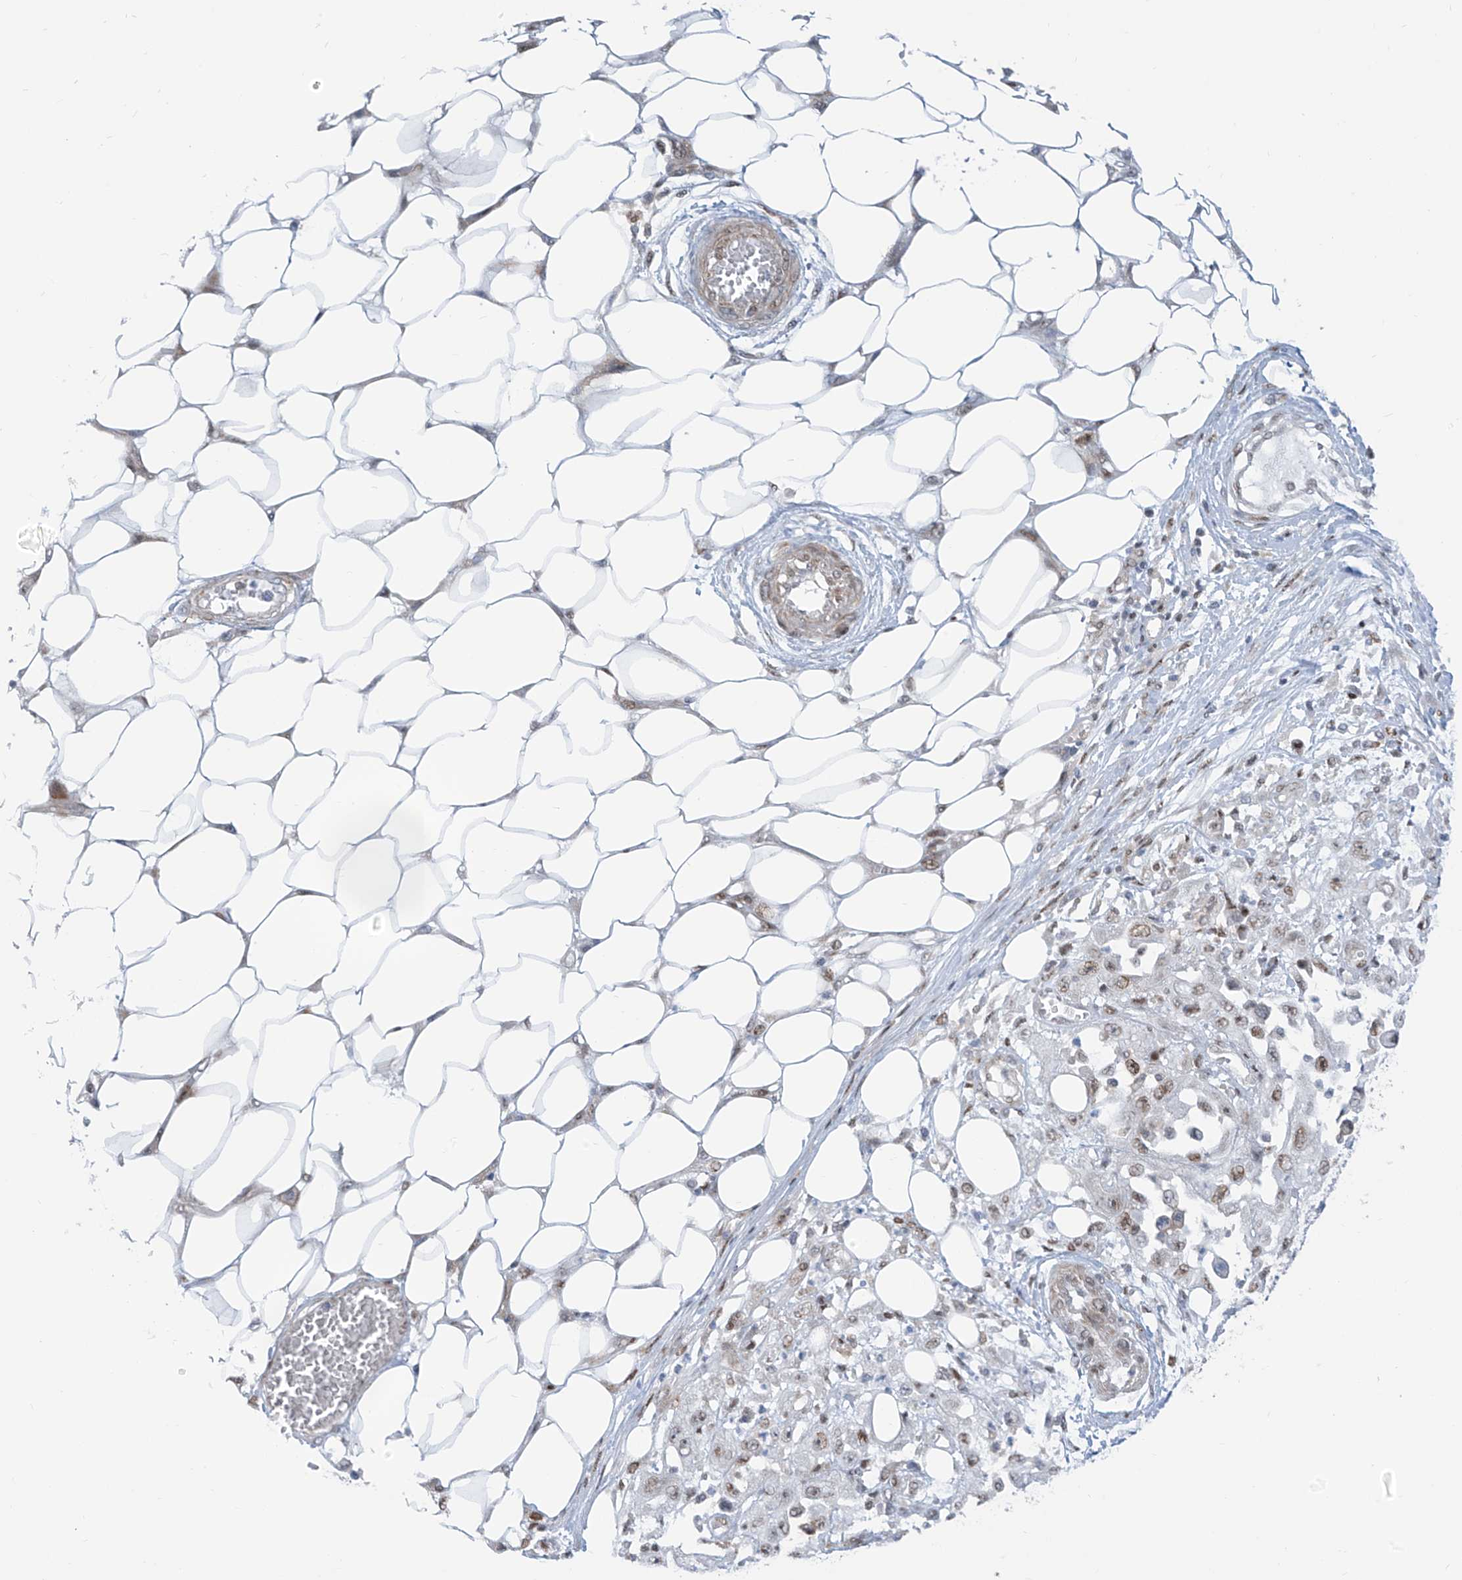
{"staining": {"intensity": "weak", "quantity": ">75%", "location": "nuclear"}, "tissue": "skin cancer", "cell_type": "Tumor cells", "image_type": "cancer", "snomed": [{"axis": "morphology", "description": "Squamous cell carcinoma, NOS"}, {"axis": "morphology", "description": "Squamous cell carcinoma, metastatic, NOS"}, {"axis": "topography", "description": "Skin"}, {"axis": "topography", "description": "Lymph node"}], "caption": "Immunohistochemical staining of human skin metastatic squamous cell carcinoma reveals low levels of weak nuclear staining in about >75% of tumor cells.", "gene": "LIN9", "patient": {"sex": "male", "age": 75}}